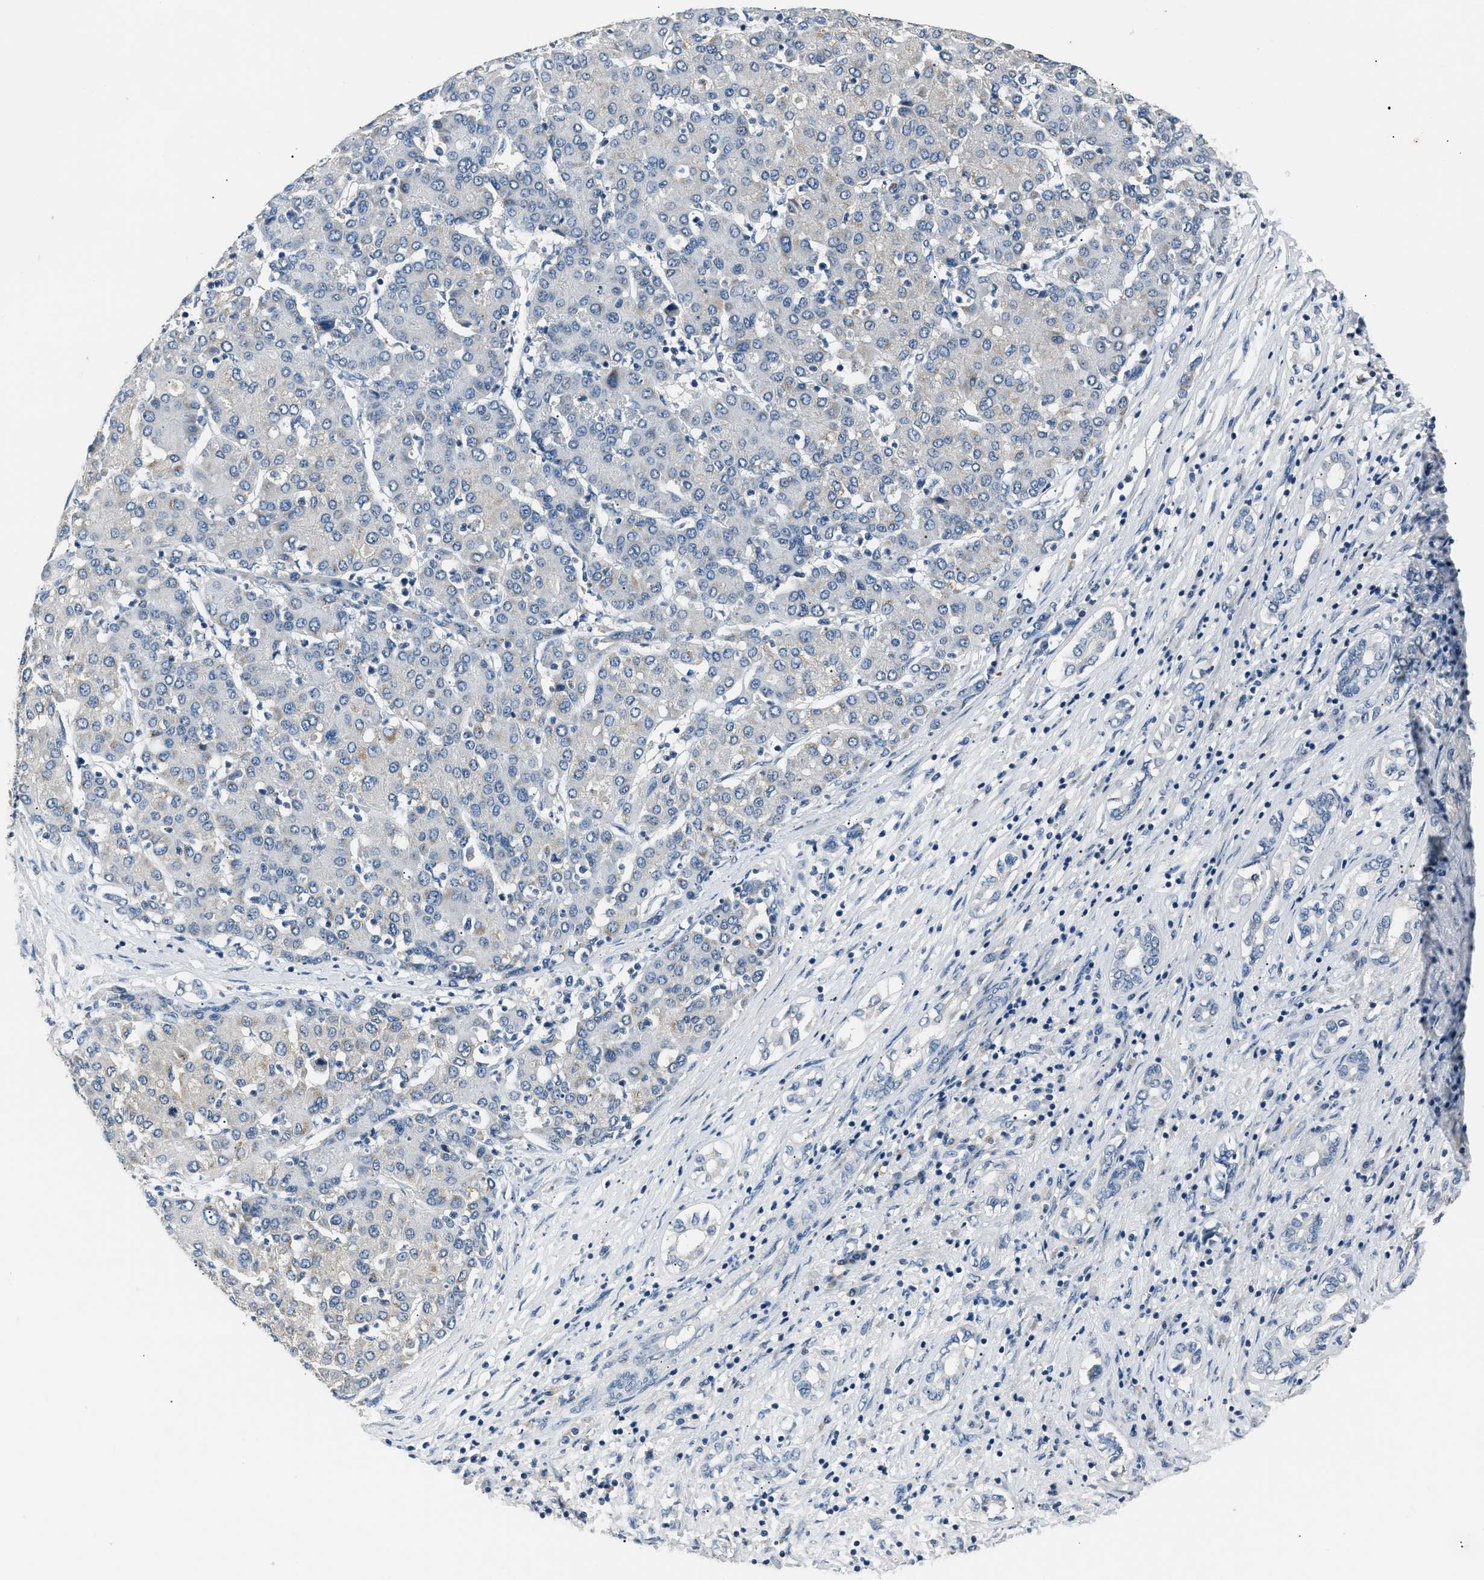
{"staining": {"intensity": "negative", "quantity": "none", "location": "none"}, "tissue": "liver cancer", "cell_type": "Tumor cells", "image_type": "cancer", "snomed": [{"axis": "morphology", "description": "Carcinoma, Hepatocellular, NOS"}, {"axis": "topography", "description": "Liver"}], "caption": "Micrograph shows no protein staining in tumor cells of hepatocellular carcinoma (liver) tissue. (DAB immunohistochemistry, high magnification).", "gene": "INHA", "patient": {"sex": "male", "age": 65}}